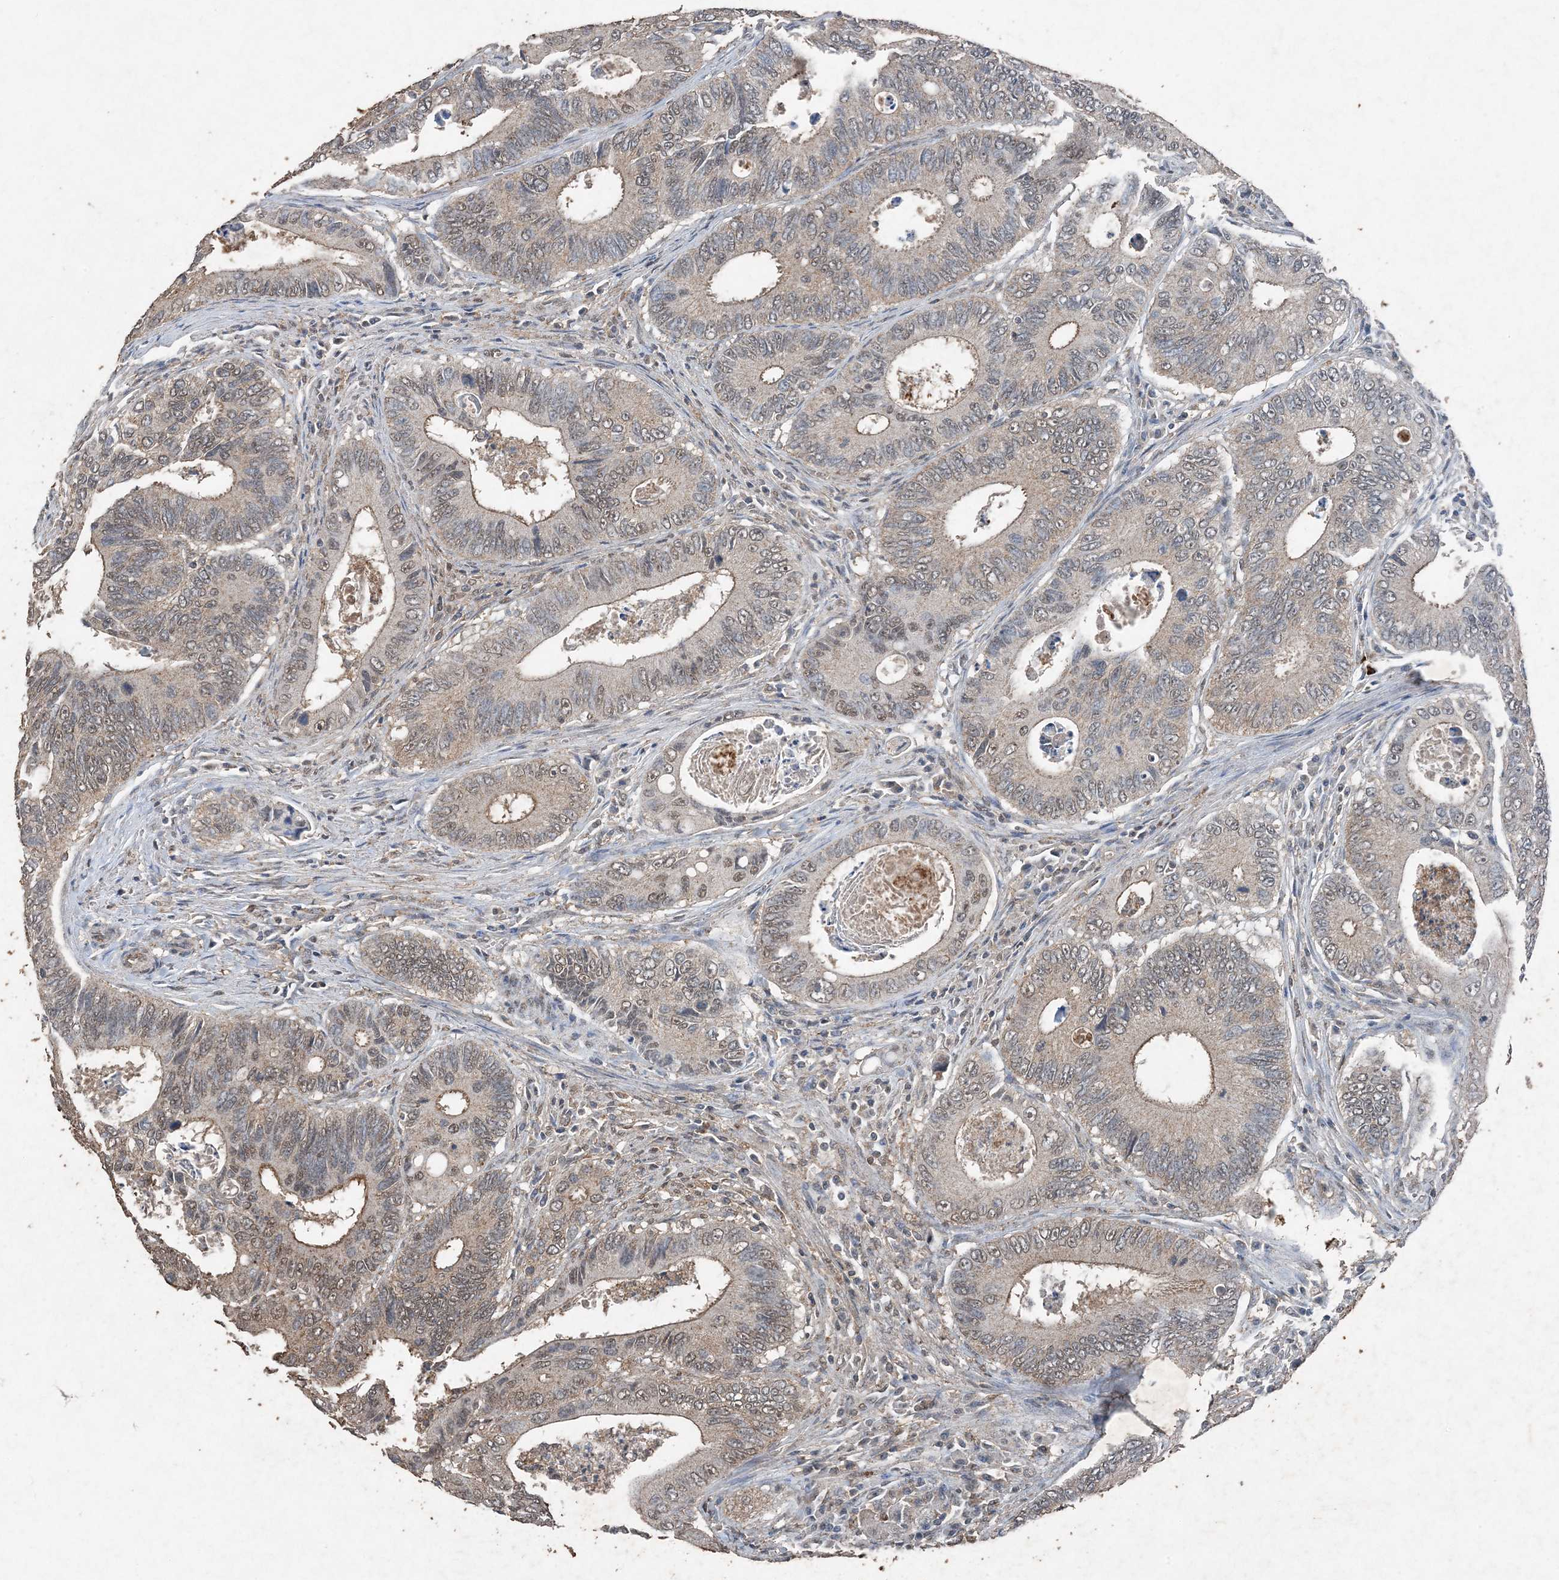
{"staining": {"intensity": "weak", "quantity": "<25%", "location": "nuclear"}, "tissue": "colorectal cancer", "cell_type": "Tumor cells", "image_type": "cancer", "snomed": [{"axis": "morphology", "description": "Inflammation, NOS"}, {"axis": "morphology", "description": "Adenocarcinoma, NOS"}, {"axis": "topography", "description": "Colon"}], "caption": "The micrograph reveals no significant staining in tumor cells of colorectal adenocarcinoma.", "gene": "FCN3", "patient": {"sex": "male", "age": 72}}